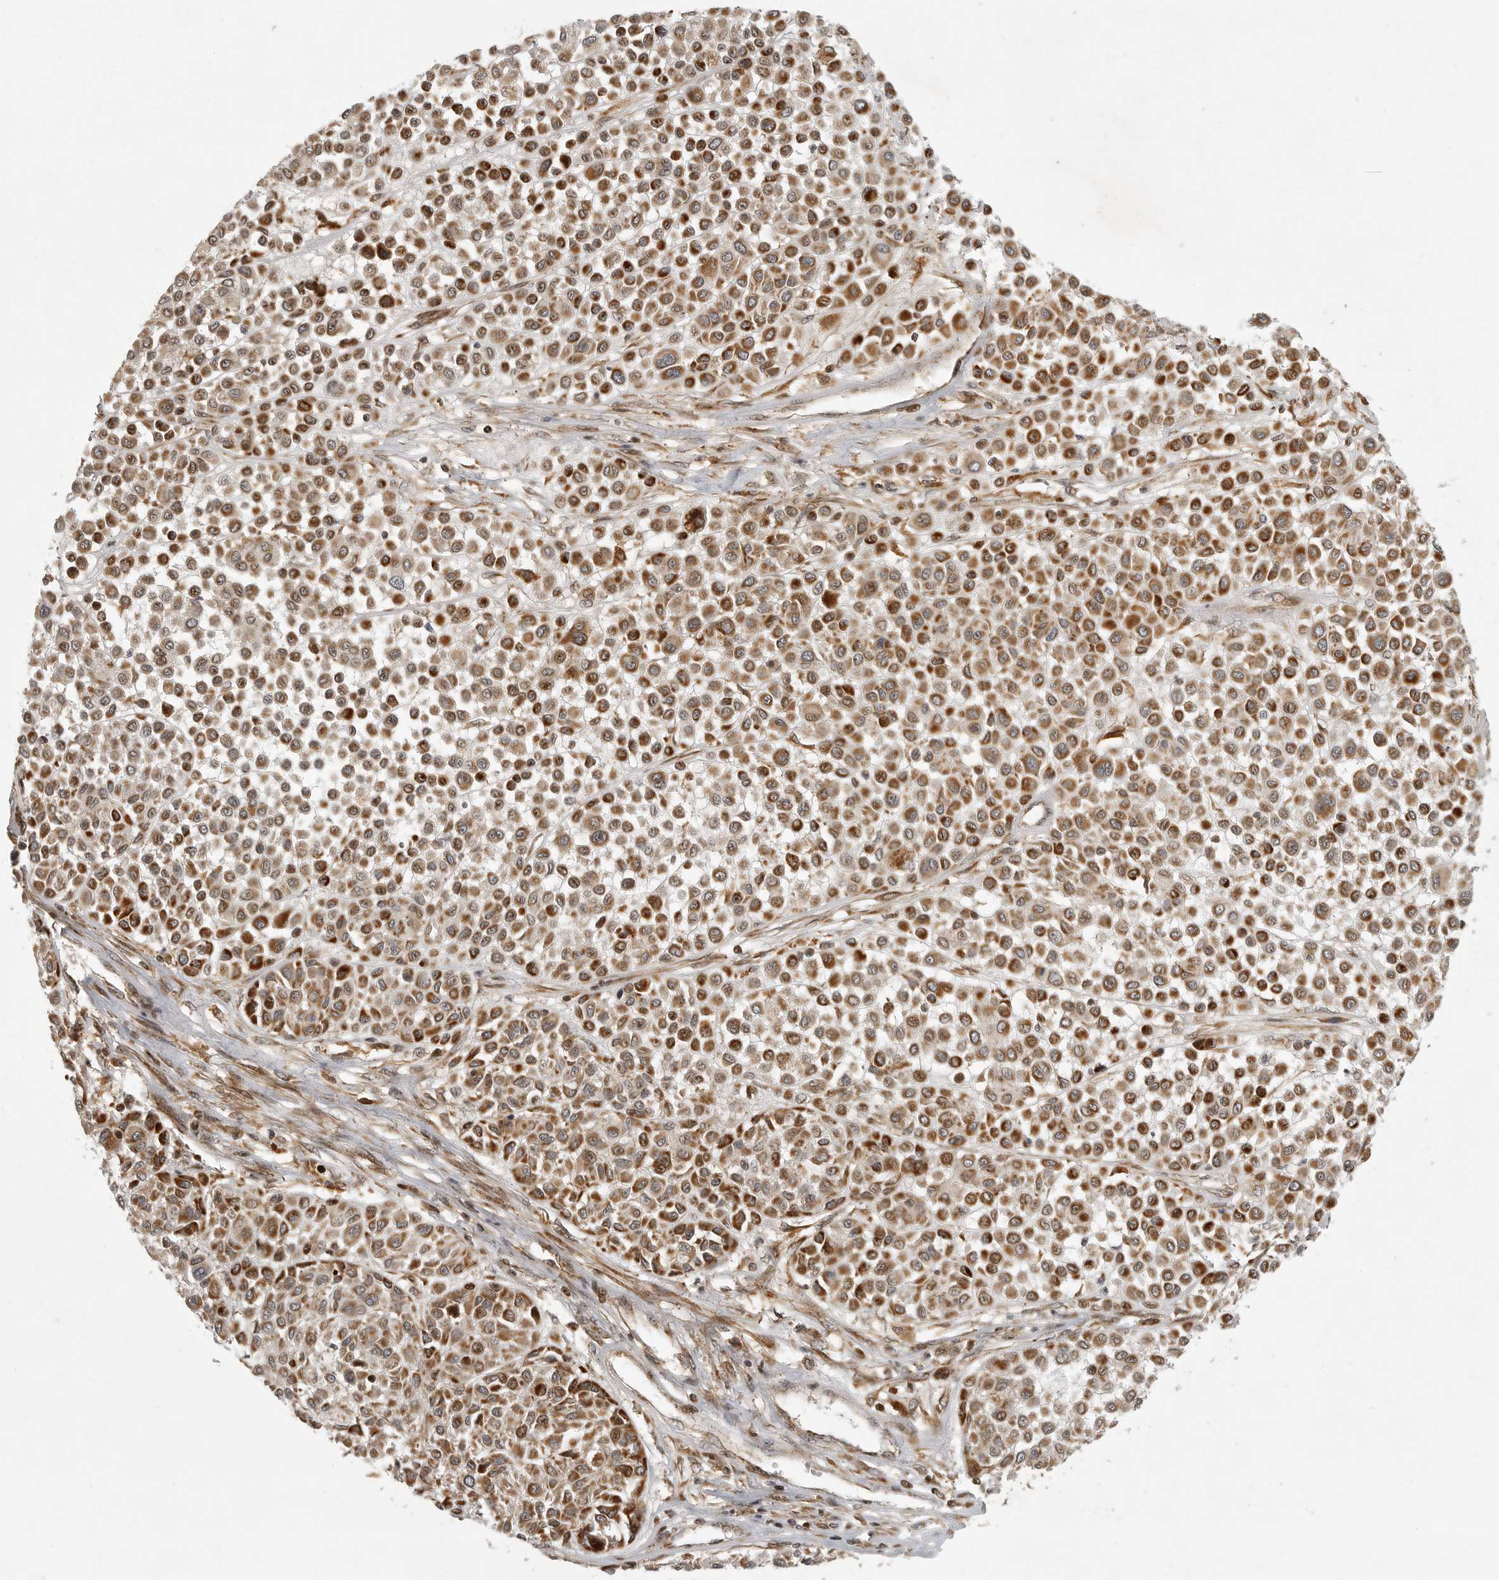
{"staining": {"intensity": "moderate", "quantity": ">75%", "location": "cytoplasmic/membranous"}, "tissue": "melanoma", "cell_type": "Tumor cells", "image_type": "cancer", "snomed": [{"axis": "morphology", "description": "Malignant melanoma, Metastatic site"}, {"axis": "topography", "description": "Soft tissue"}], "caption": "Protein expression by IHC demonstrates moderate cytoplasmic/membranous expression in approximately >75% of tumor cells in malignant melanoma (metastatic site).", "gene": "NARS2", "patient": {"sex": "male", "age": 41}}